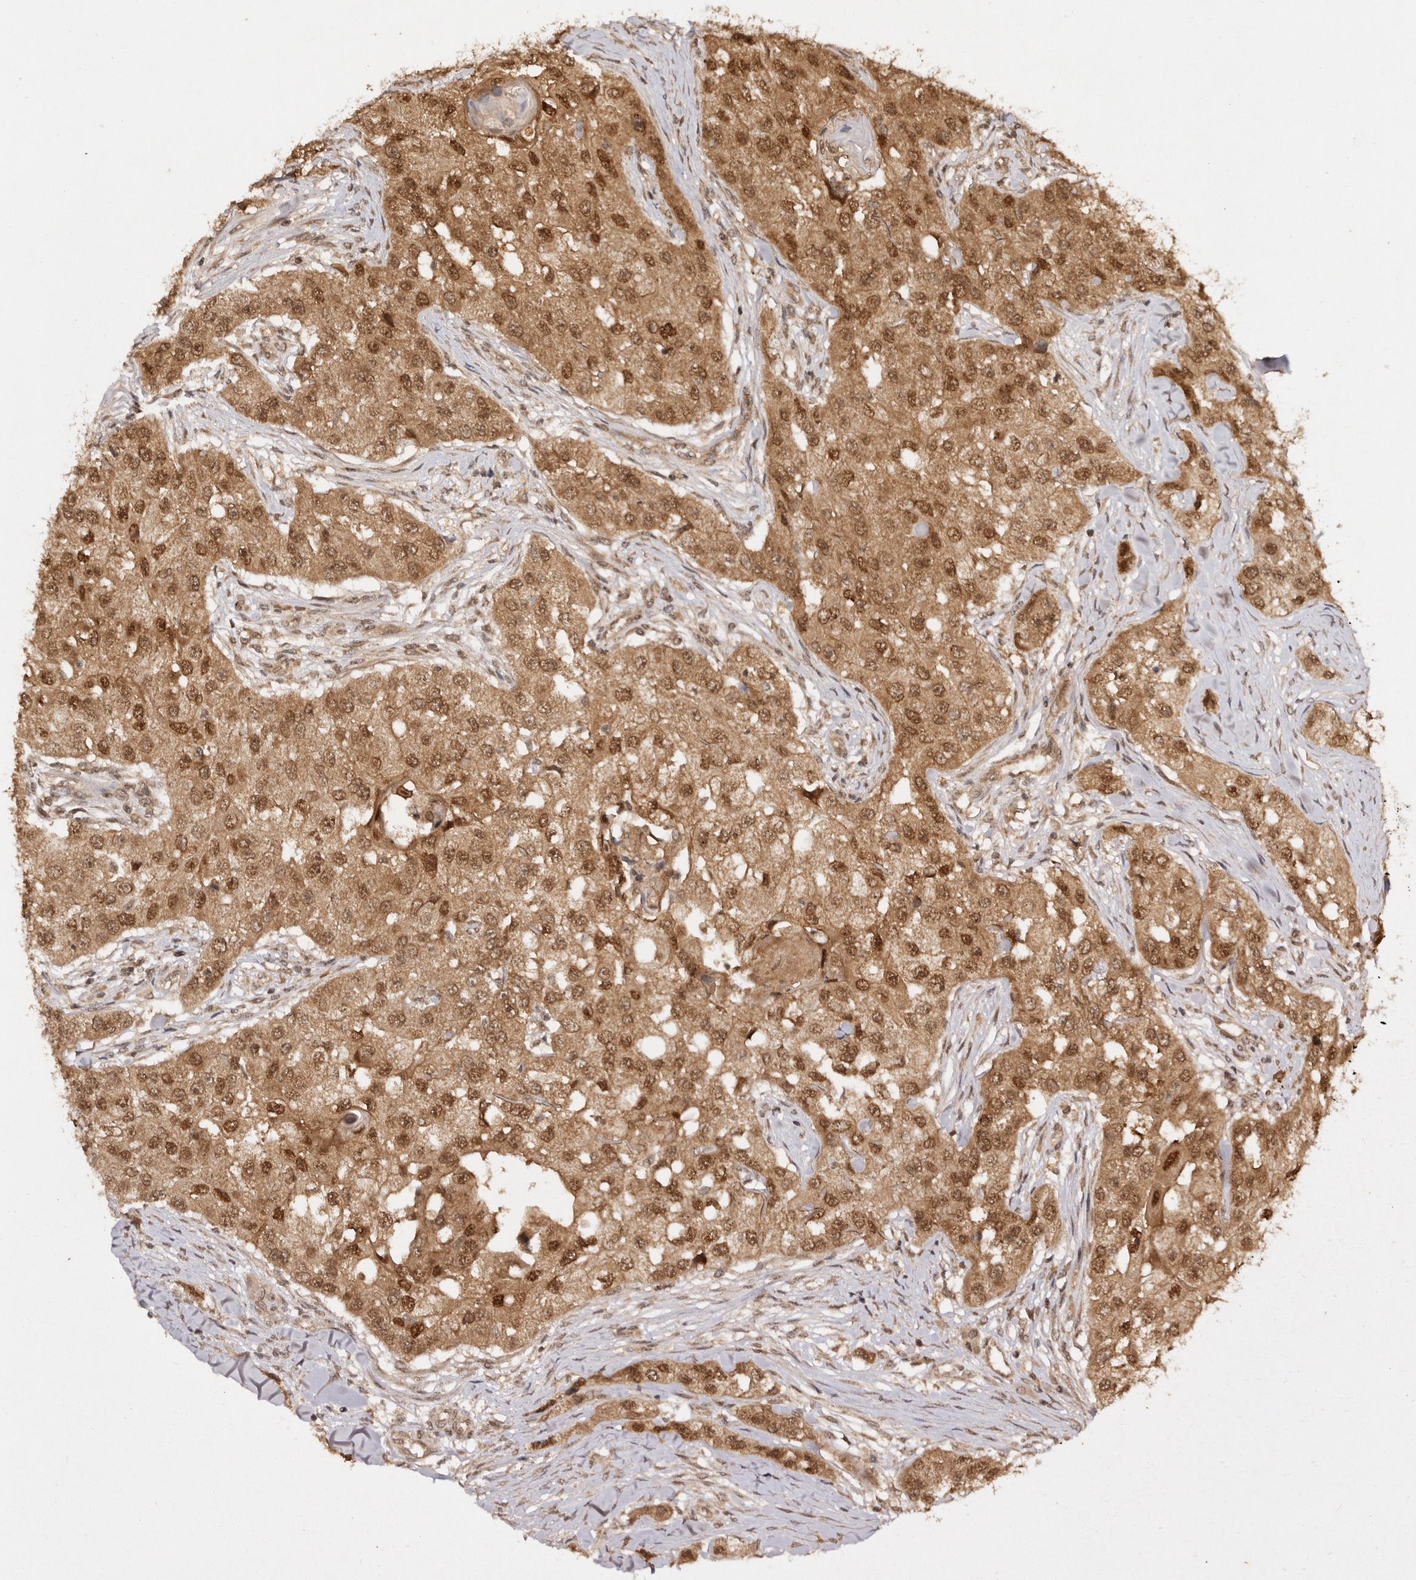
{"staining": {"intensity": "moderate", "quantity": ">75%", "location": "cytoplasmic/membranous,nuclear"}, "tissue": "head and neck cancer", "cell_type": "Tumor cells", "image_type": "cancer", "snomed": [{"axis": "morphology", "description": "Normal tissue, NOS"}, {"axis": "morphology", "description": "Squamous cell carcinoma, NOS"}, {"axis": "topography", "description": "Skeletal muscle"}, {"axis": "topography", "description": "Head-Neck"}], "caption": "Tumor cells show medium levels of moderate cytoplasmic/membranous and nuclear expression in about >75% of cells in head and neck squamous cell carcinoma.", "gene": "TARS2", "patient": {"sex": "male", "age": 51}}